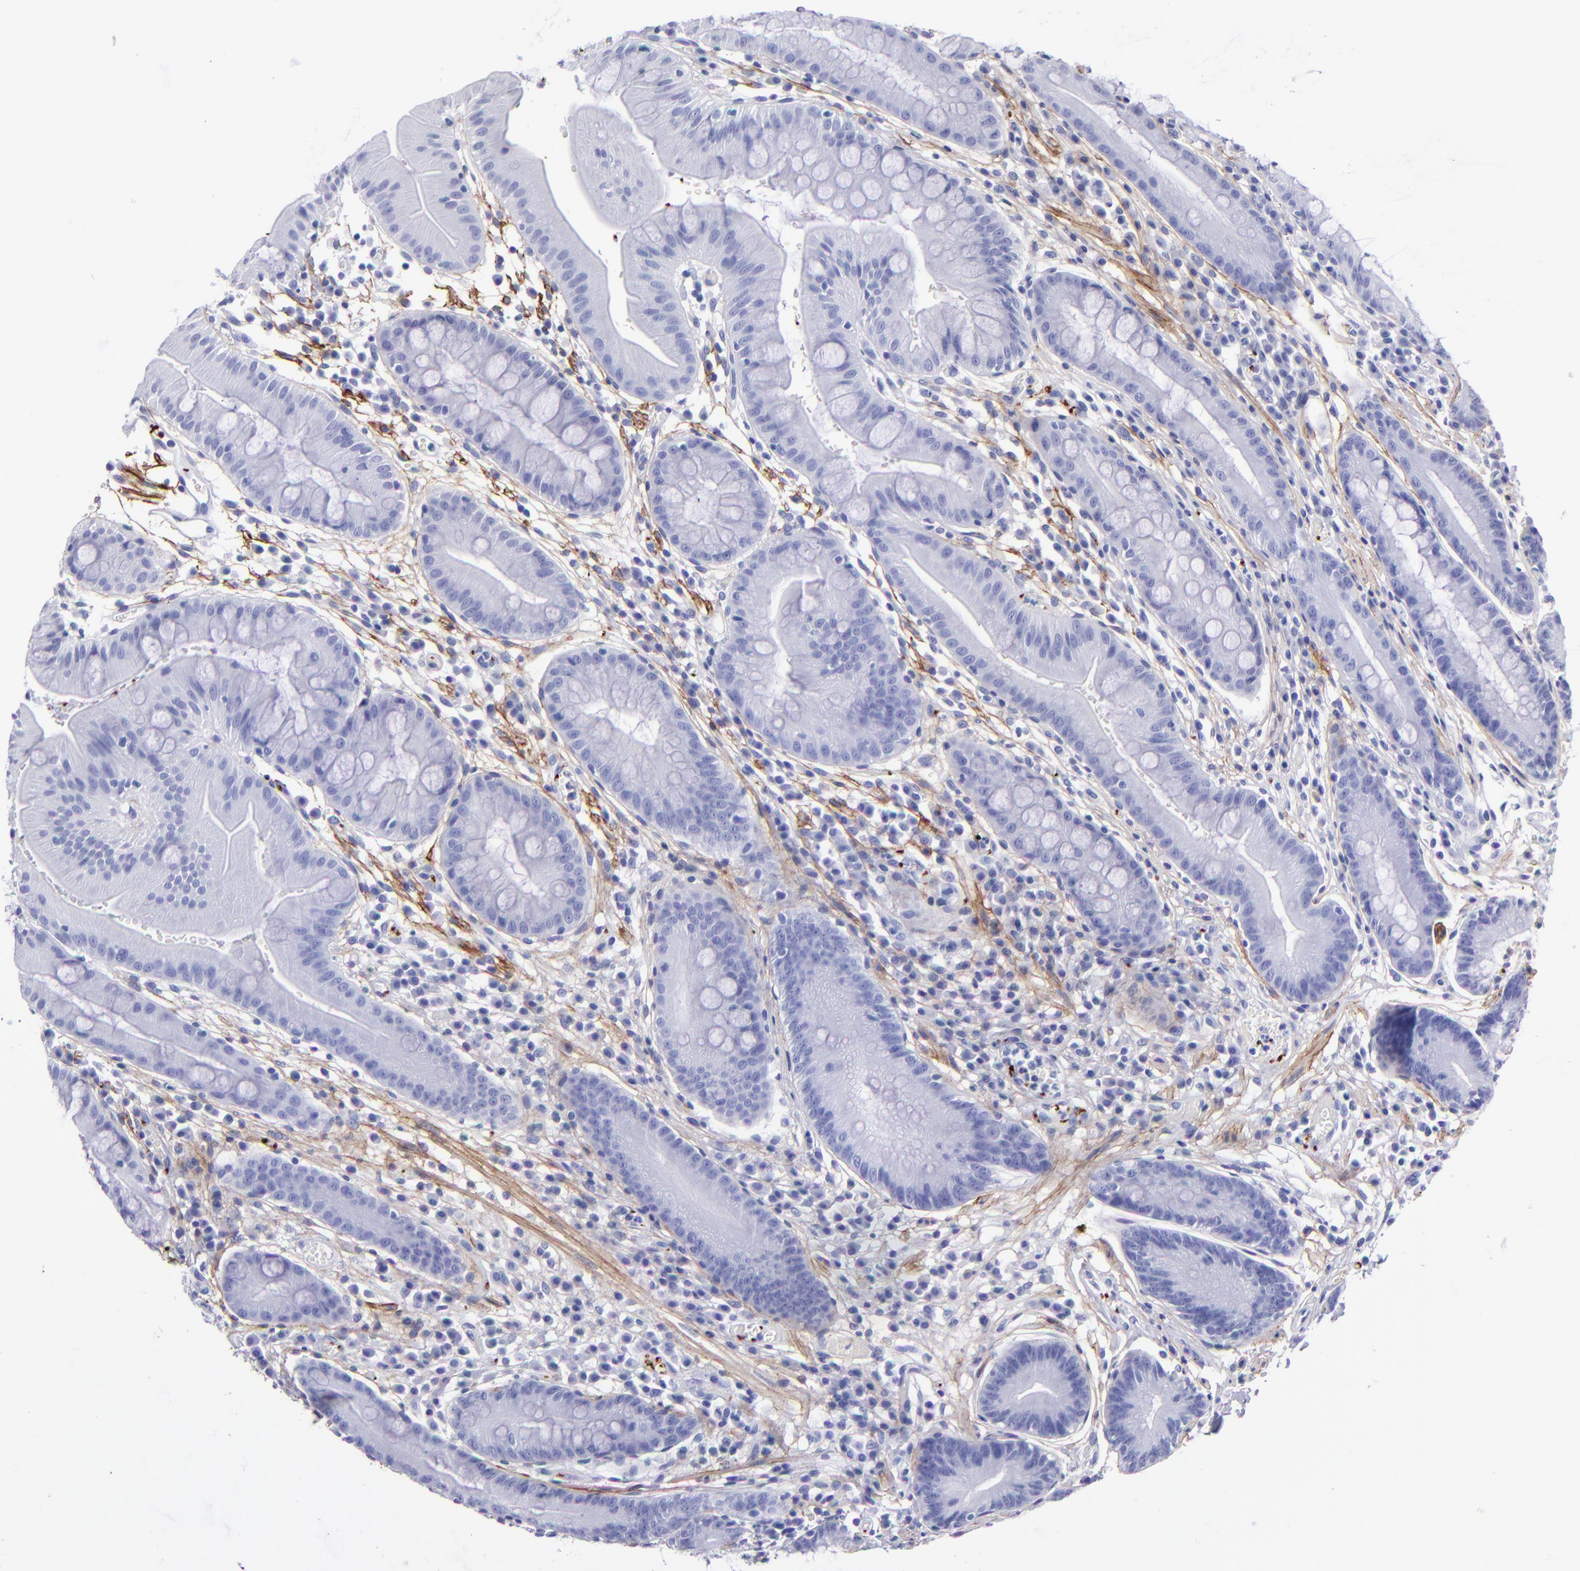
{"staining": {"intensity": "negative", "quantity": "none", "location": "none"}, "tissue": "stomach", "cell_type": "Glandular cells", "image_type": "normal", "snomed": [{"axis": "morphology", "description": "Normal tissue, NOS"}, {"axis": "morphology", "description": "Inflammation, NOS"}, {"axis": "topography", "description": "Stomach, lower"}], "caption": "Immunohistochemistry photomicrograph of unremarkable stomach: stomach stained with DAB (3,3'-diaminobenzidine) reveals no significant protein staining in glandular cells. (DAB (3,3'-diaminobenzidine) immunohistochemistry with hematoxylin counter stain).", "gene": "EFCAB13", "patient": {"sex": "male", "age": 59}}